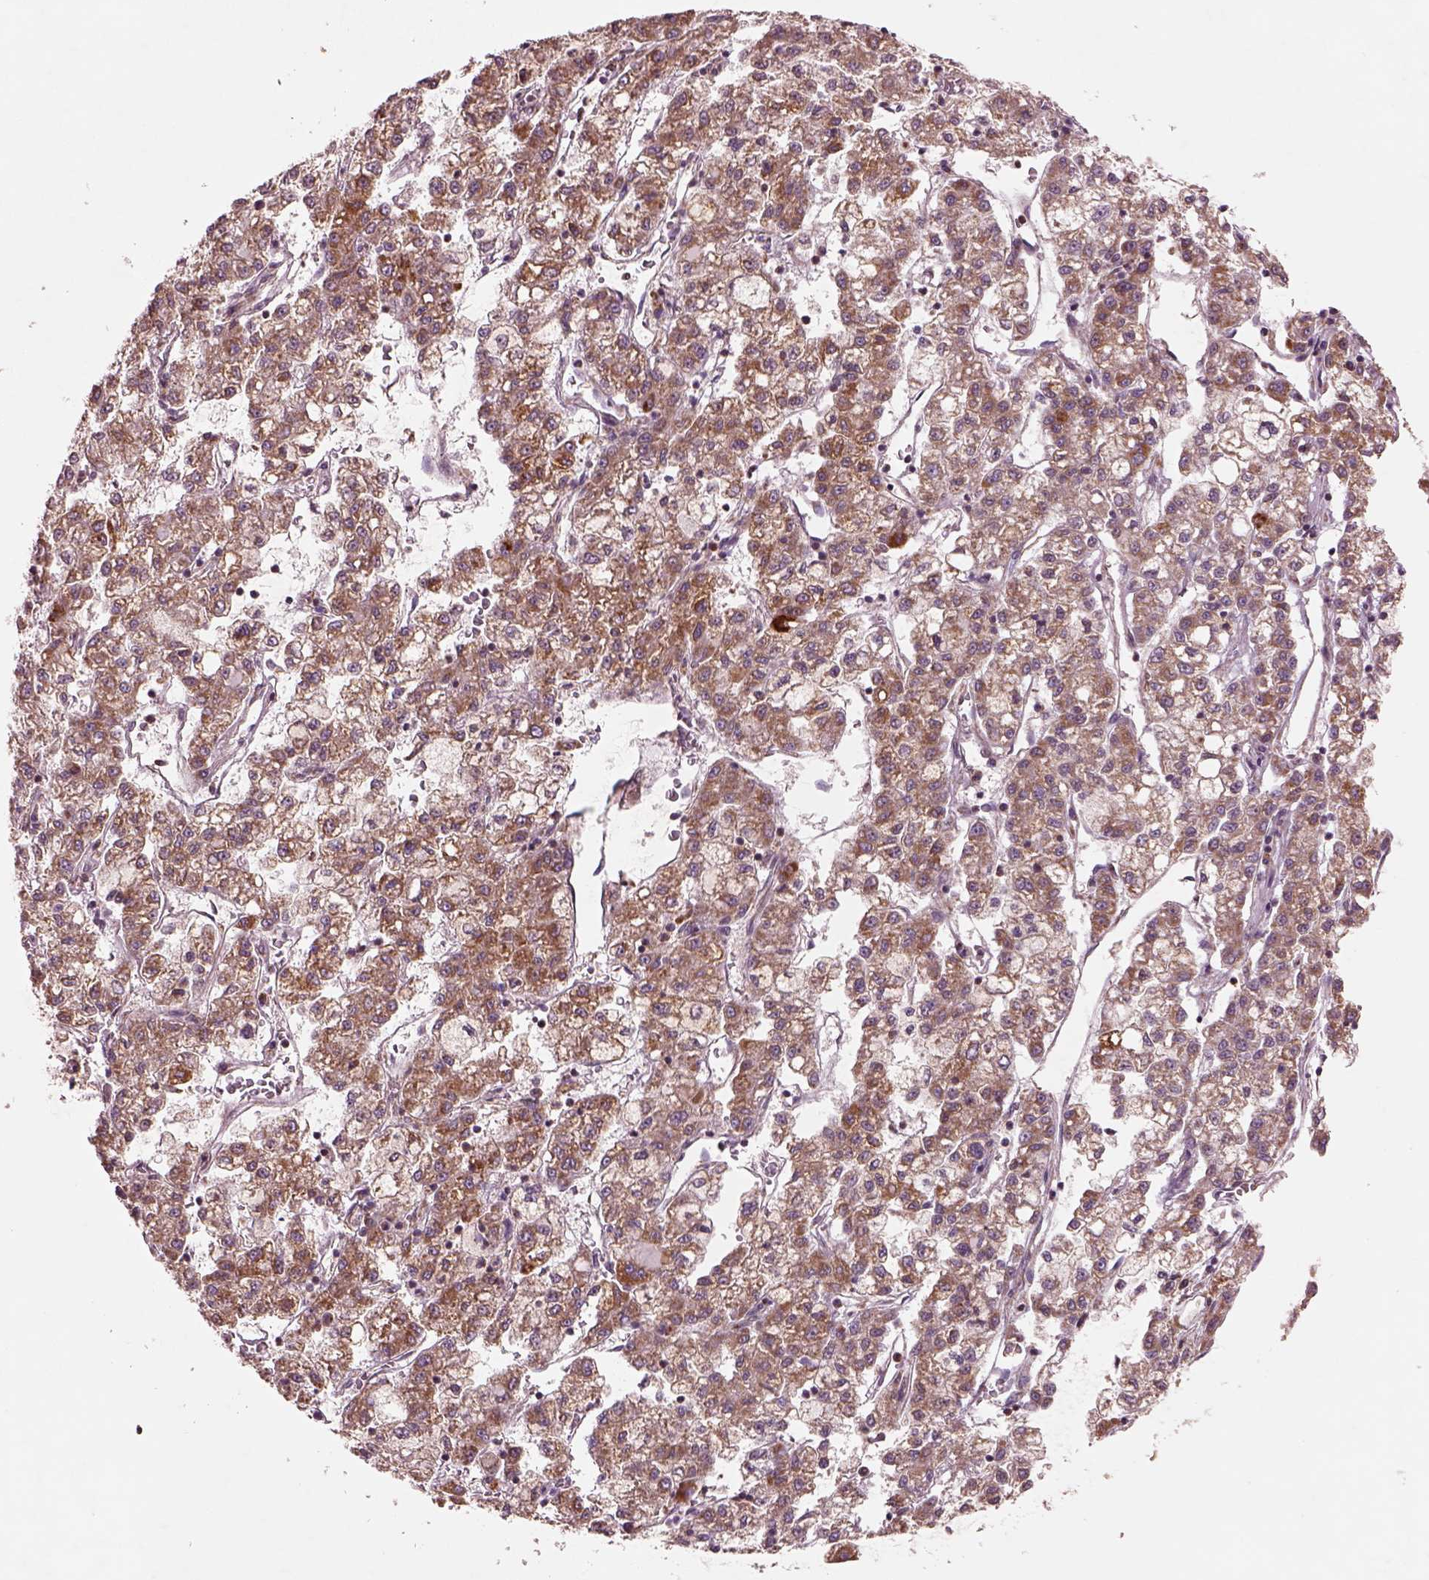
{"staining": {"intensity": "moderate", "quantity": ">75%", "location": "cytoplasmic/membranous"}, "tissue": "liver cancer", "cell_type": "Tumor cells", "image_type": "cancer", "snomed": [{"axis": "morphology", "description": "Carcinoma, Hepatocellular, NOS"}, {"axis": "topography", "description": "Liver"}], "caption": "A medium amount of moderate cytoplasmic/membranous expression is identified in approximately >75% of tumor cells in liver cancer (hepatocellular carcinoma) tissue. Using DAB (brown) and hematoxylin (blue) stains, captured at high magnification using brightfield microscopy.", "gene": "SLC25A5", "patient": {"sex": "male", "age": 40}}